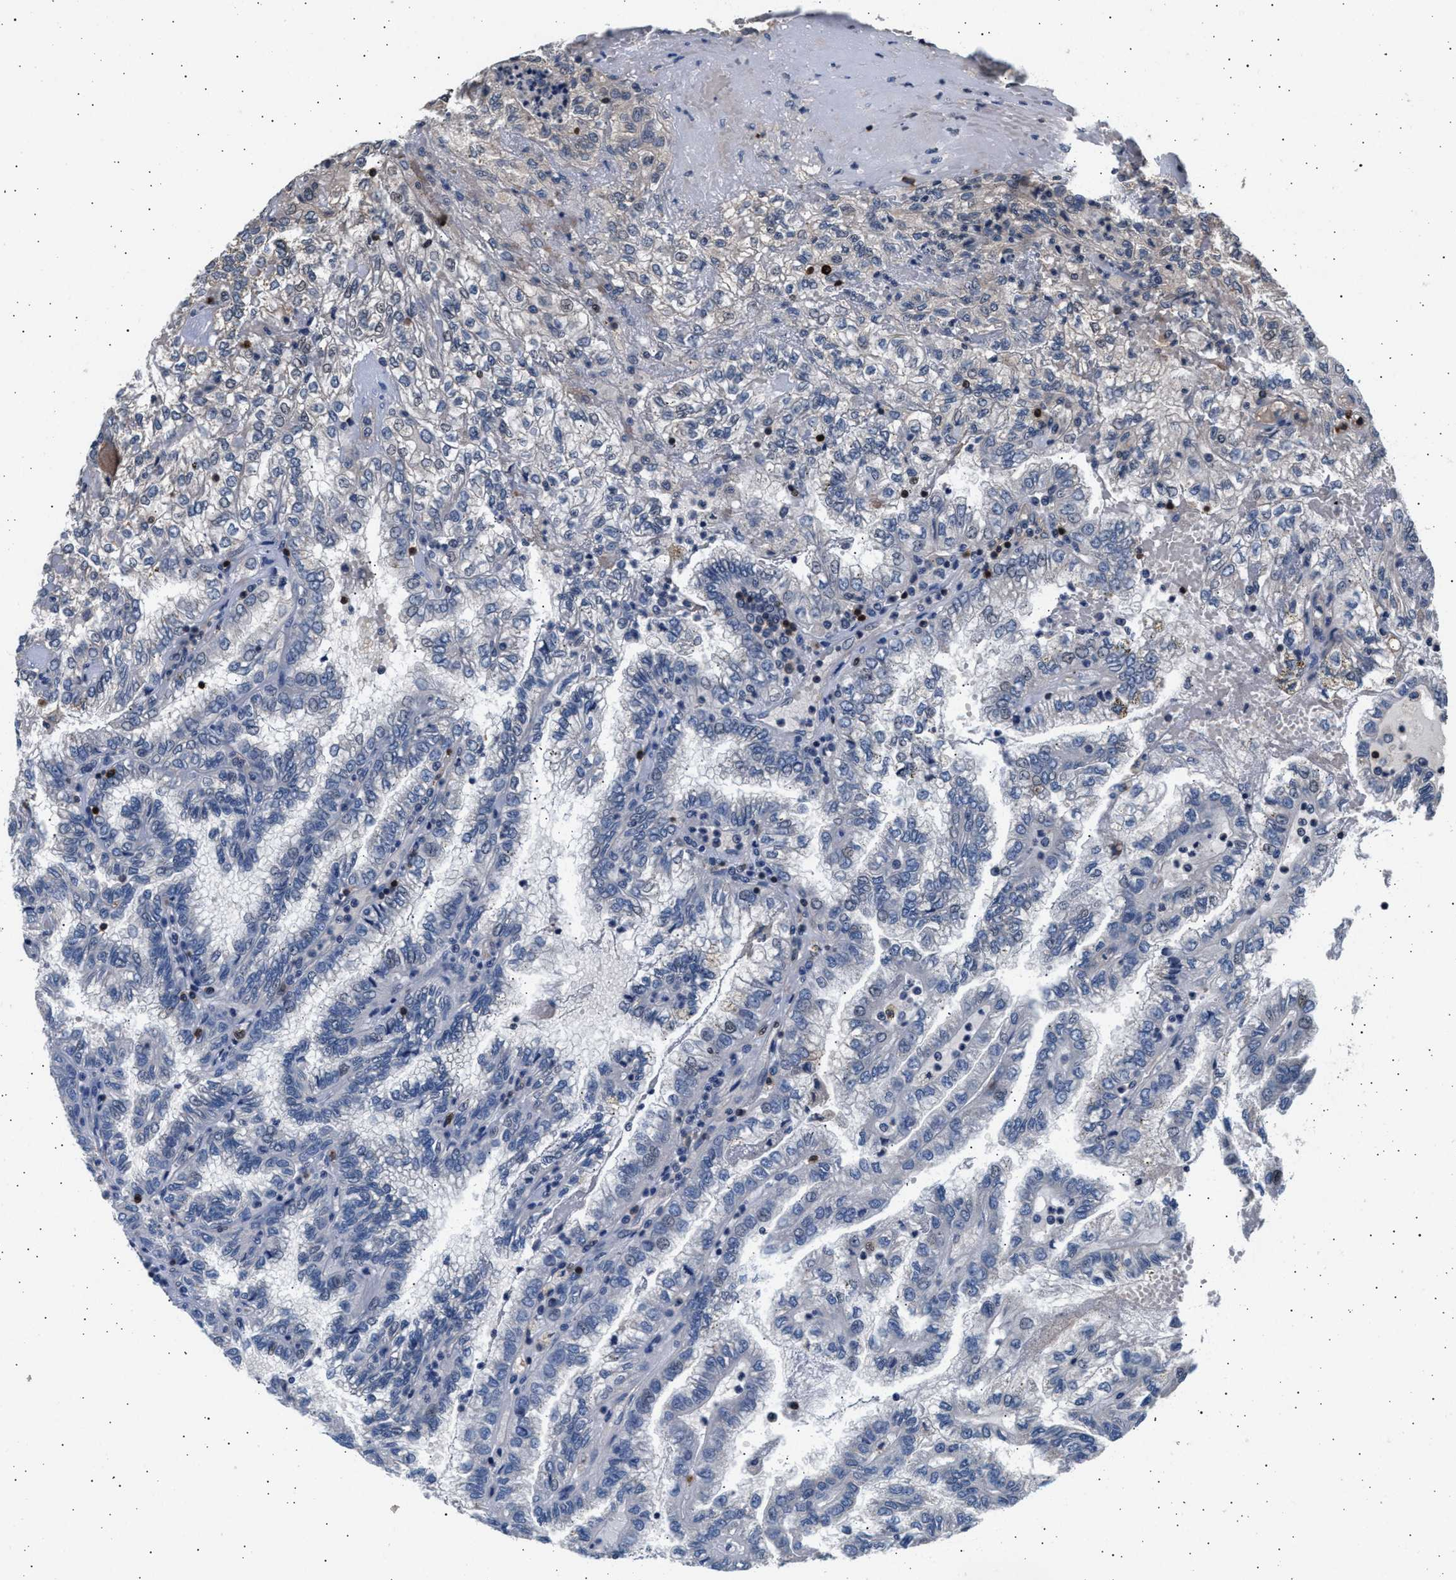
{"staining": {"intensity": "negative", "quantity": "none", "location": "none"}, "tissue": "renal cancer", "cell_type": "Tumor cells", "image_type": "cancer", "snomed": [{"axis": "morphology", "description": "Inflammation, NOS"}, {"axis": "morphology", "description": "Adenocarcinoma, NOS"}, {"axis": "topography", "description": "Kidney"}], "caption": "This histopathology image is of renal adenocarcinoma stained with immunohistochemistry to label a protein in brown with the nuclei are counter-stained blue. There is no staining in tumor cells. (Brightfield microscopy of DAB IHC at high magnification).", "gene": "GRAP2", "patient": {"sex": "male", "age": 68}}